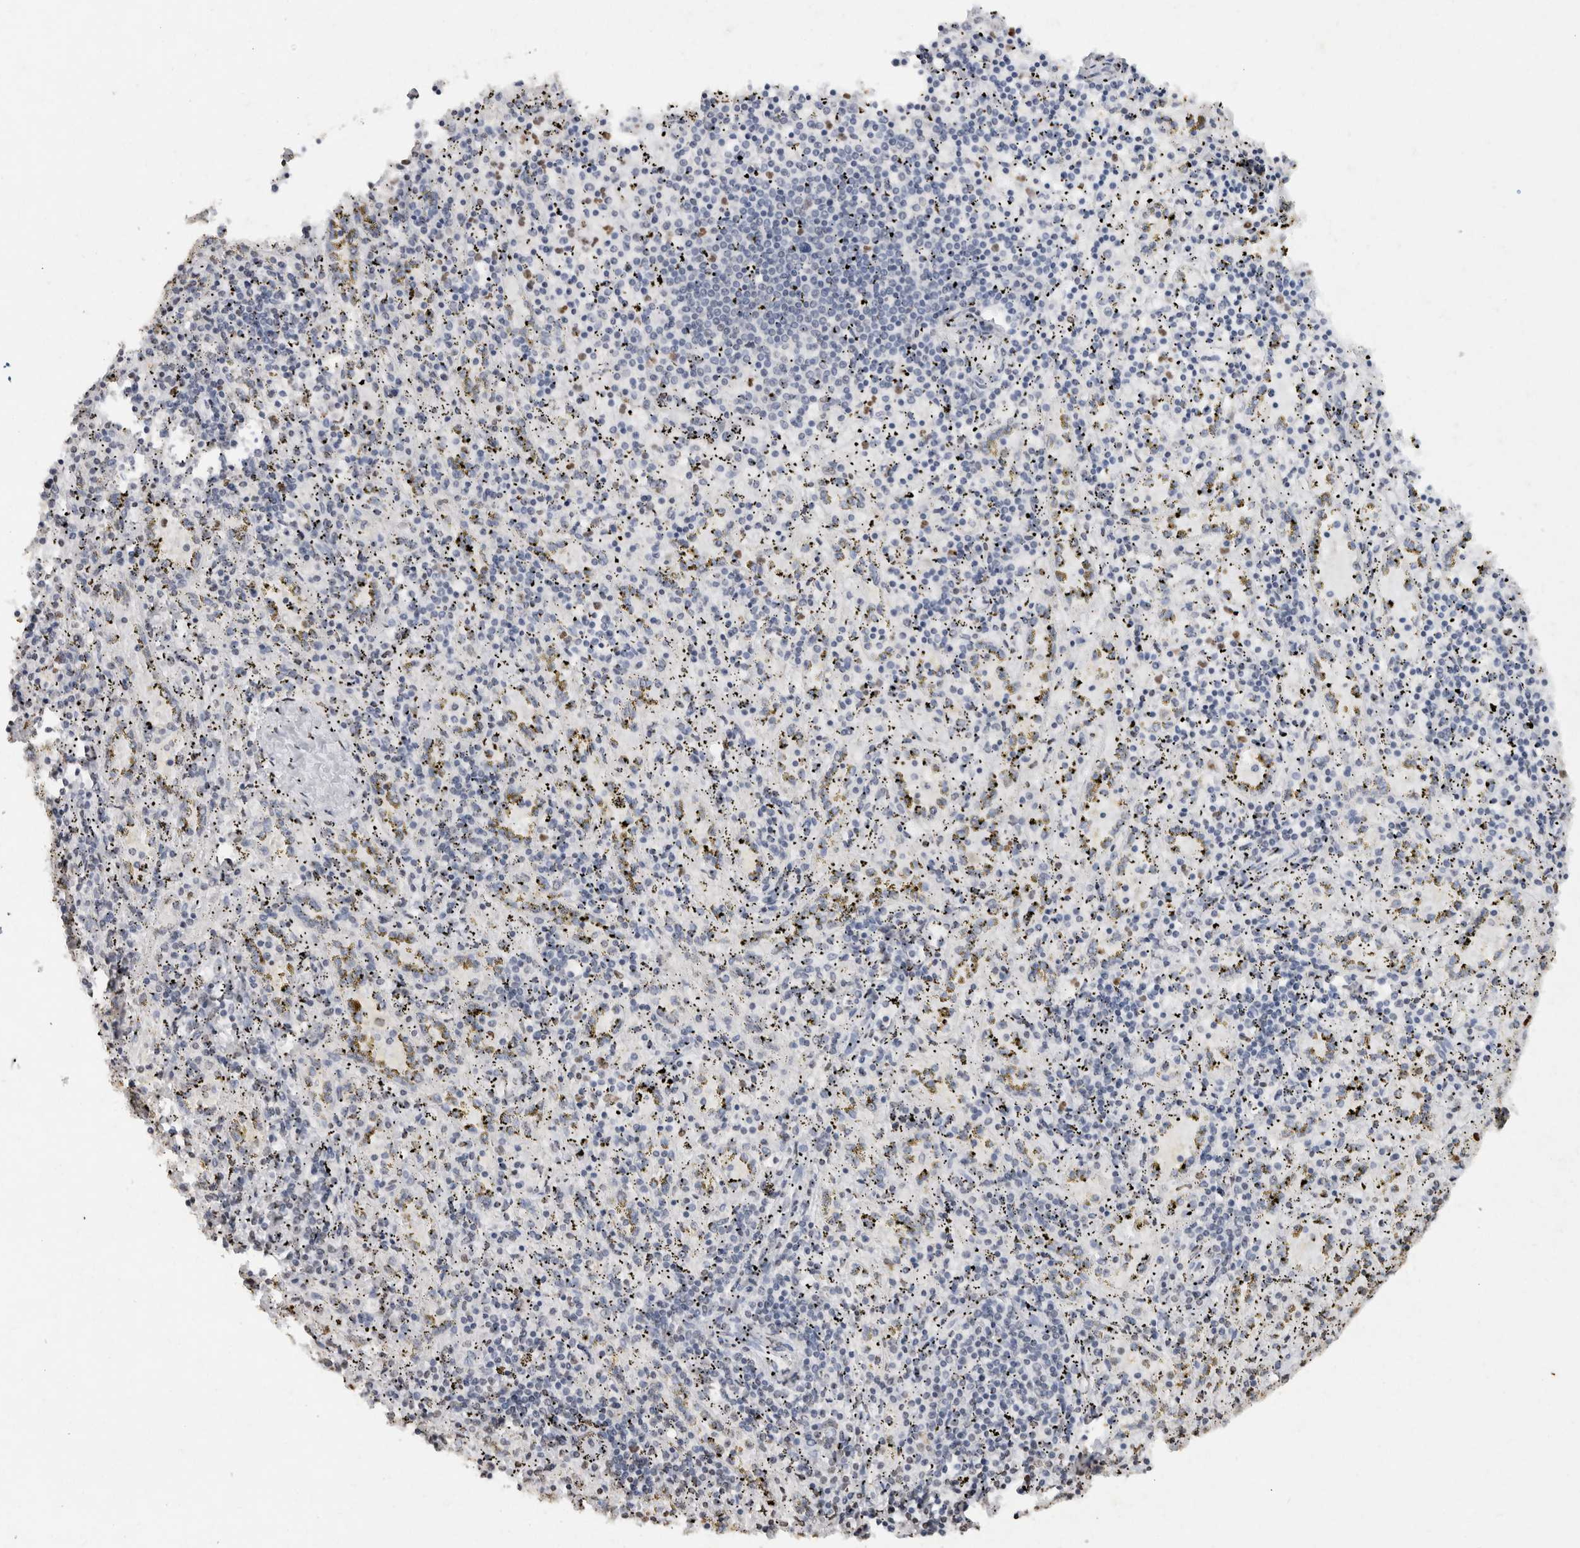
{"staining": {"intensity": "negative", "quantity": "none", "location": "none"}, "tissue": "spleen", "cell_type": "Cells in red pulp", "image_type": "normal", "snomed": [{"axis": "morphology", "description": "Normal tissue, NOS"}, {"axis": "topography", "description": "Spleen"}], "caption": "A high-resolution micrograph shows immunohistochemistry staining of unremarkable spleen, which displays no significant expression in cells in red pulp.", "gene": "CNTN1", "patient": {"sex": "male", "age": 11}}